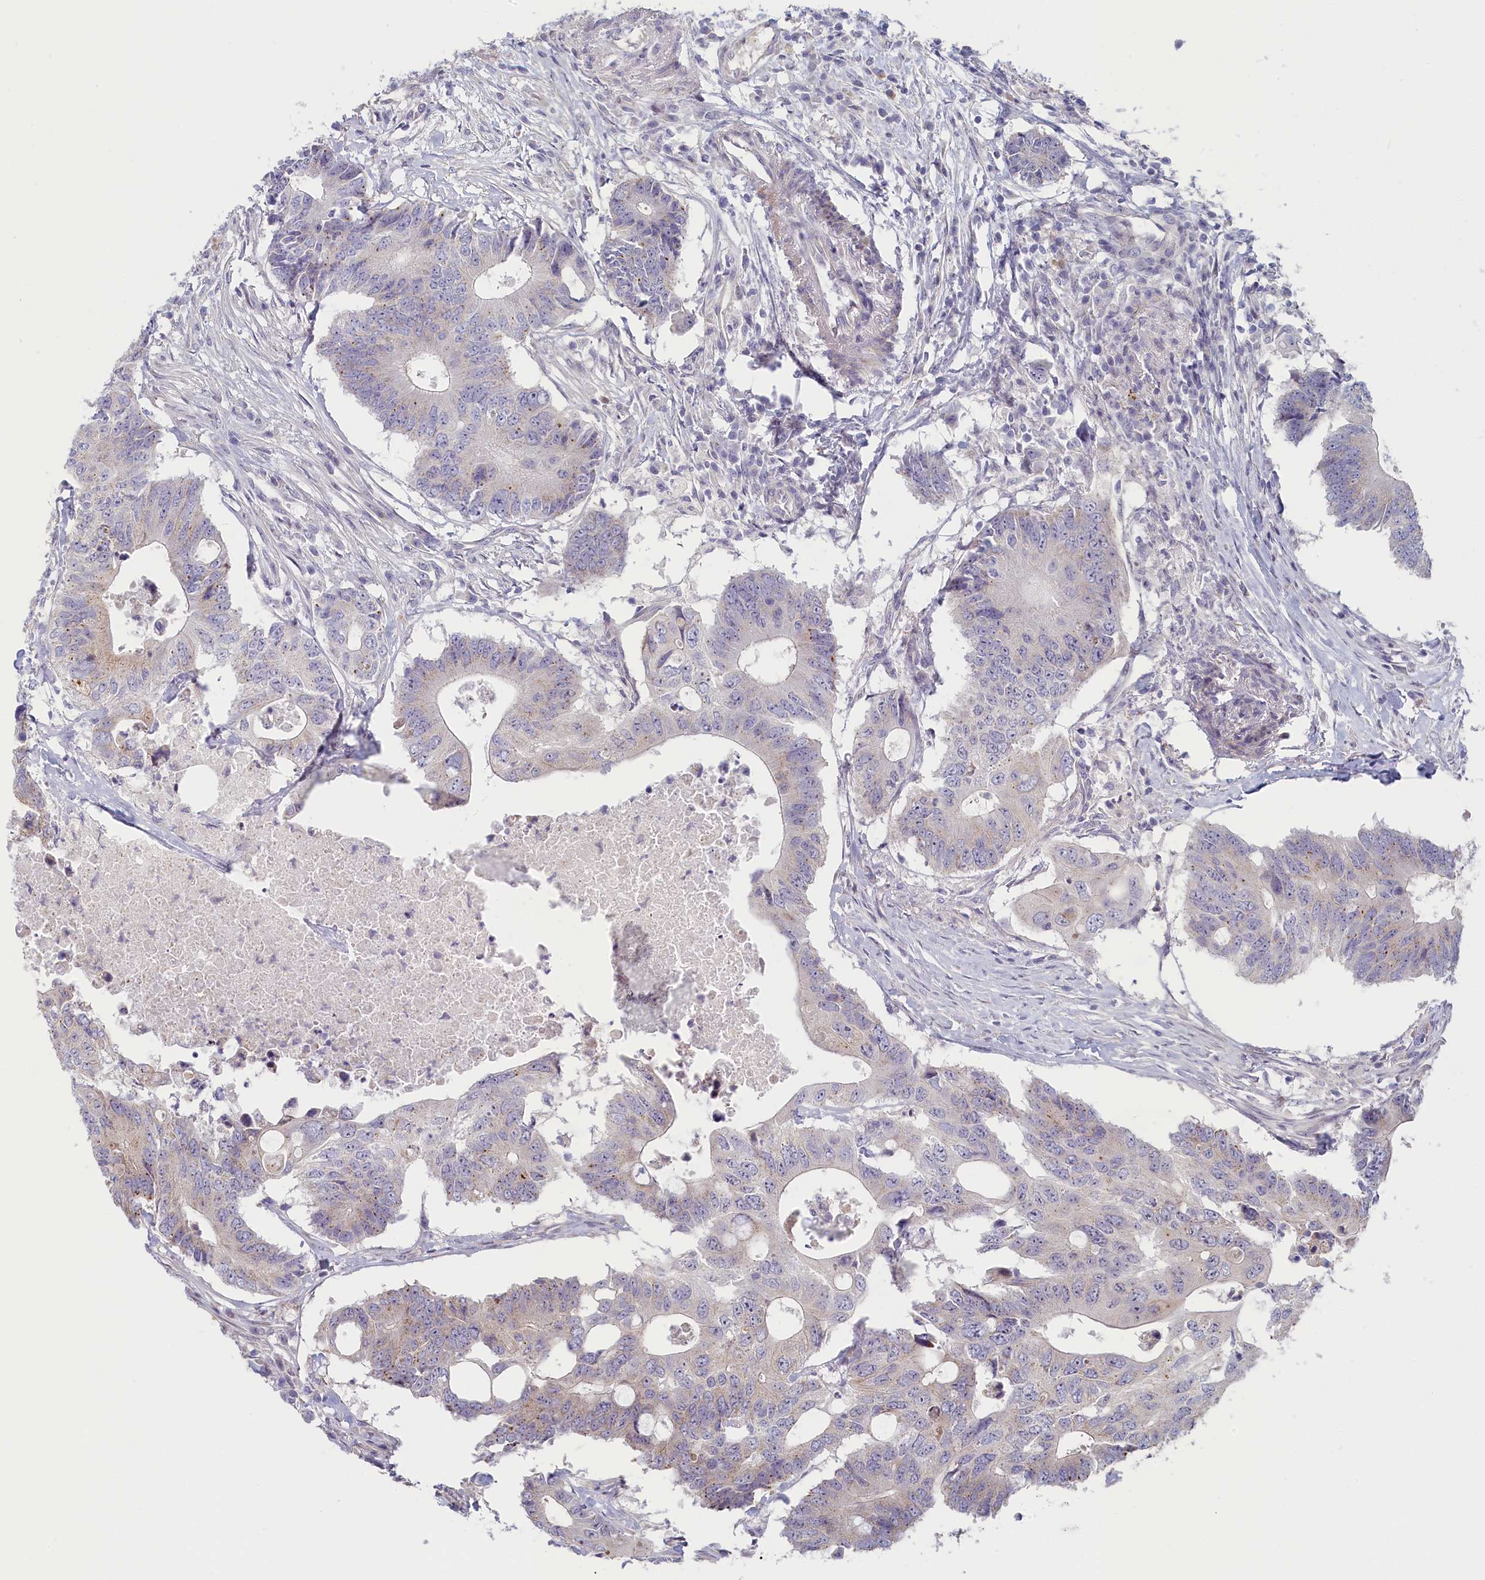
{"staining": {"intensity": "negative", "quantity": "none", "location": "none"}, "tissue": "colorectal cancer", "cell_type": "Tumor cells", "image_type": "cancer", "snomed": [{"axis": "morphology", "description": "Adenocarcinoma, NOS"}, {"axis": "topography", "description": "Colon"}], "caption": "IHC micrograph of human adenocarcinoma (colorectal) stained for a protein (brown), which demonstrates no positivity in tumor cells.", "gene": "INTS4", "patient": {"sex": "male", "age": 71}}